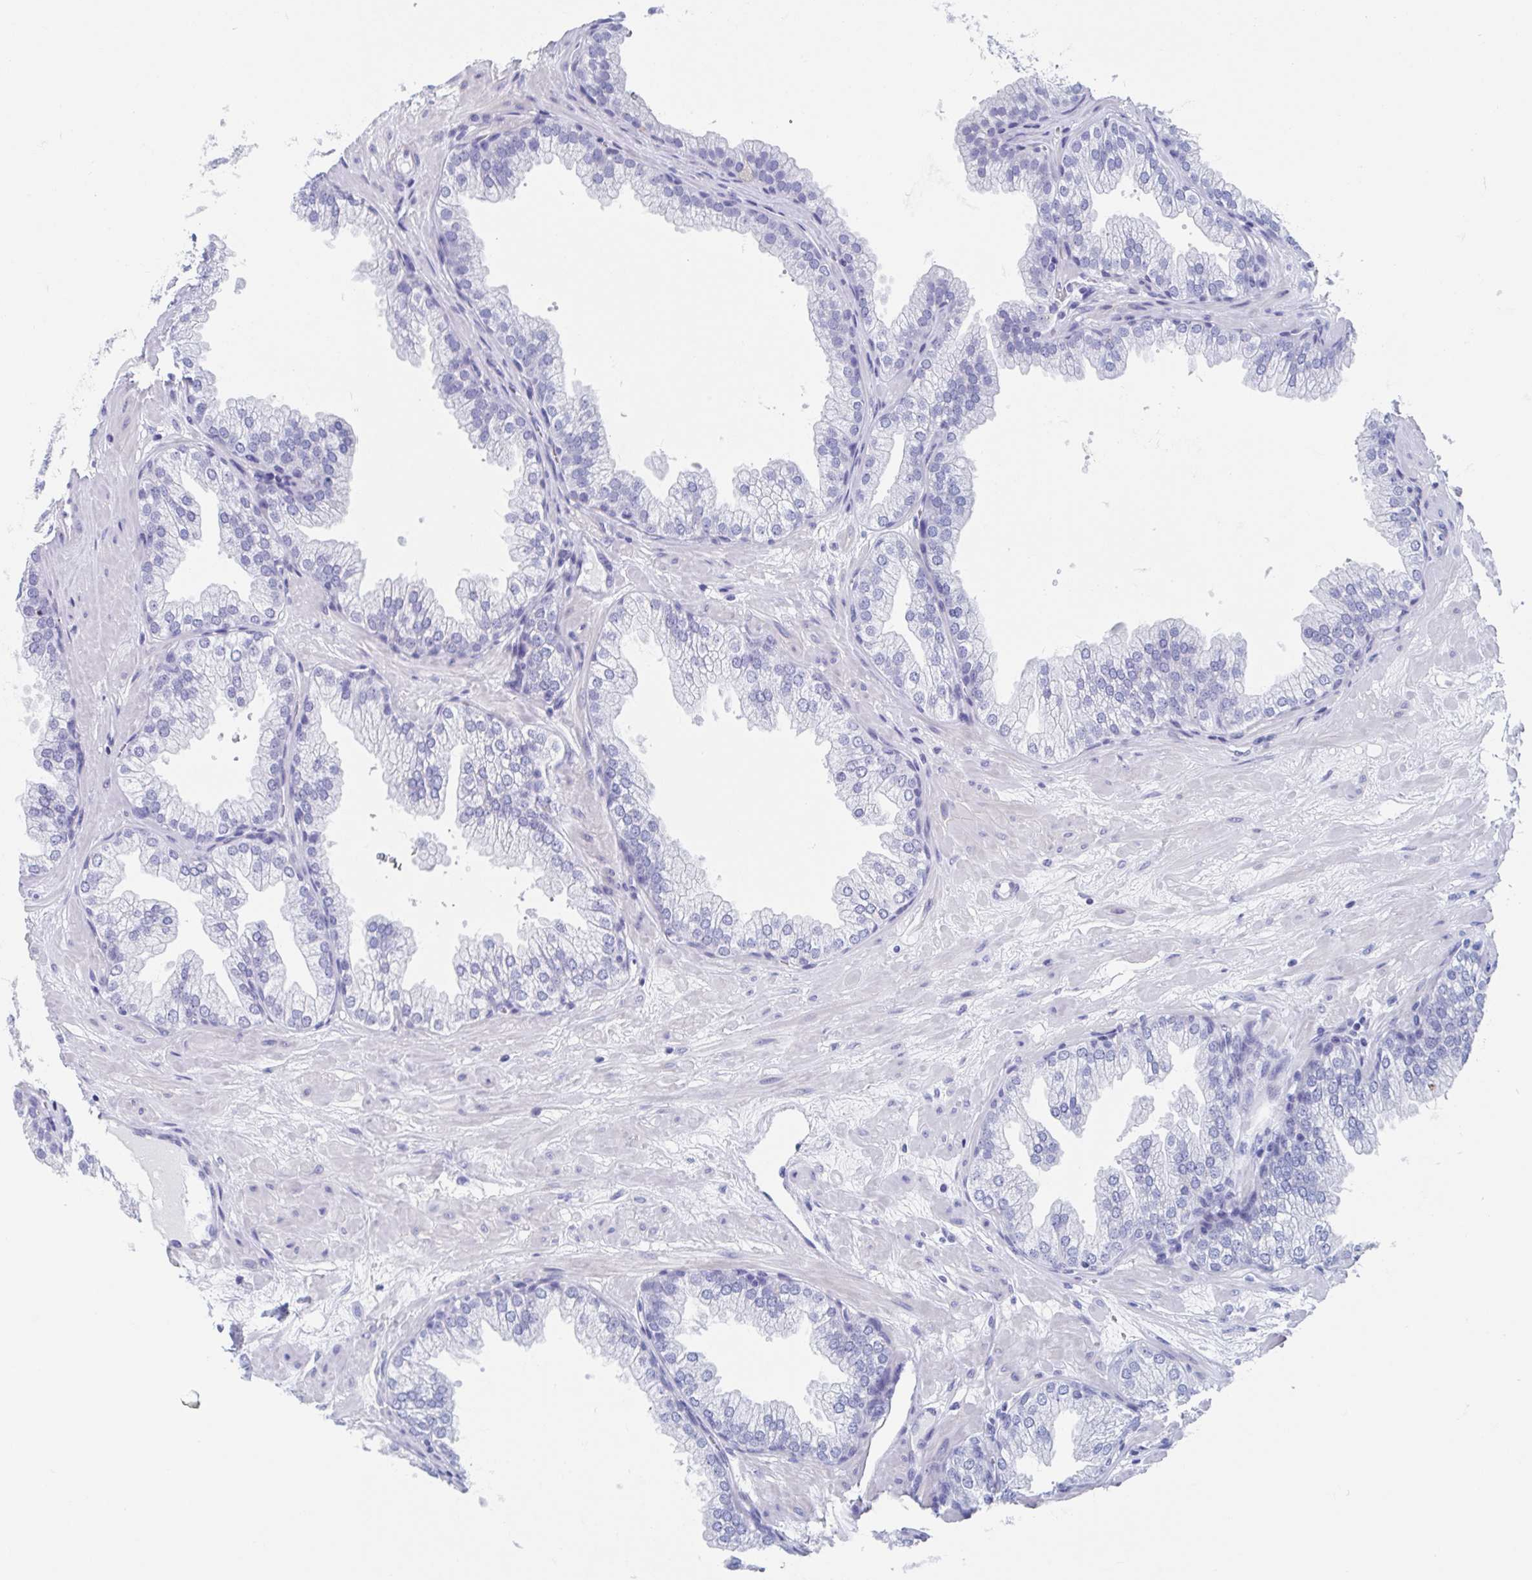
{"staining": {"intensity": "negative", "quantity": "none", "location": "none"}, "tissue": "prostate", "cell_type": "Glandular cells", "image_type": "normal", "snomed": [{"axis": "morphology", "description": "Normal tissue, NOS"}, {"axis": "topography", "description": "Prostate"}], "caption": "An IHC photomicrograph of unremarkable prostate is shown. There is no staining in glandular cells of prostate. (Stains: DAB (3,3'-diaminobenzidine) immunohistochemistry (IHC) with hematoxylin counter stain, Microscopy: brightfield microscopy at high magnification).", "gene": "SHCBP1L", "patient": {"sex": "male", "age": 37}}